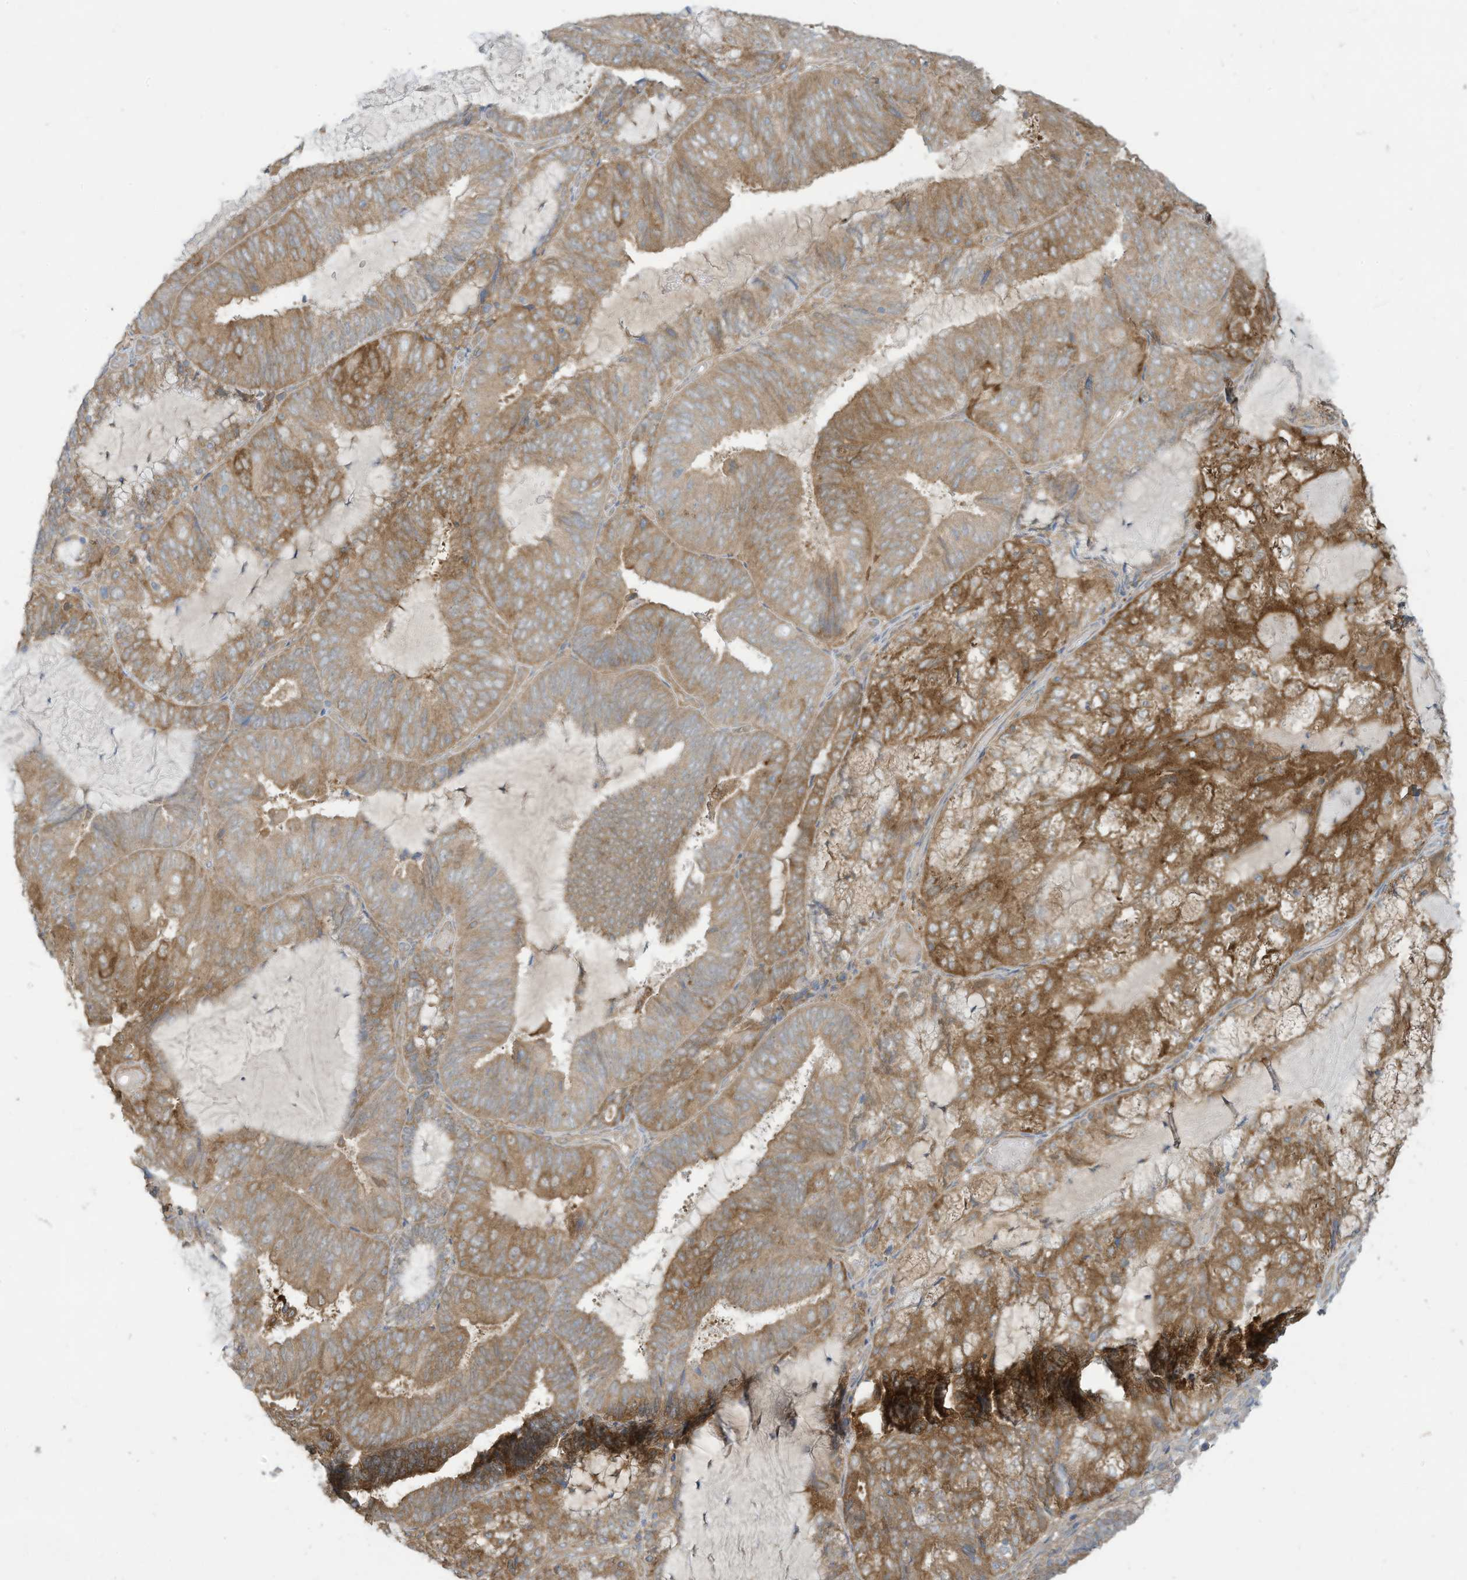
{"staining": {"intensity": "moderate", "quantity": ">75%", "location": "cytoplasmic/membranous"}, "tissue": "endometrial cancer", "cell_type": "Tumor cells", "image_type": "cancer", "snomed": [{"axis": "morphology", "description": "Adenocarcinoma, NOS"}, {"axis": "topography", "description": "Endometrium"}], "caption": "Protein expression analysis of human endometrial adenocarcinoma reveals moderate cytoplasmic/membranous positivity in approximately >75% of tumor cells. (Stains: DAB (3,3'-diaminobenzidine) in brown, nuclei in blue, Microscopy: brightfield microscopy at high magnification).", "gene": "ADI1", "patient": {"sex": "female", "age": 81}}